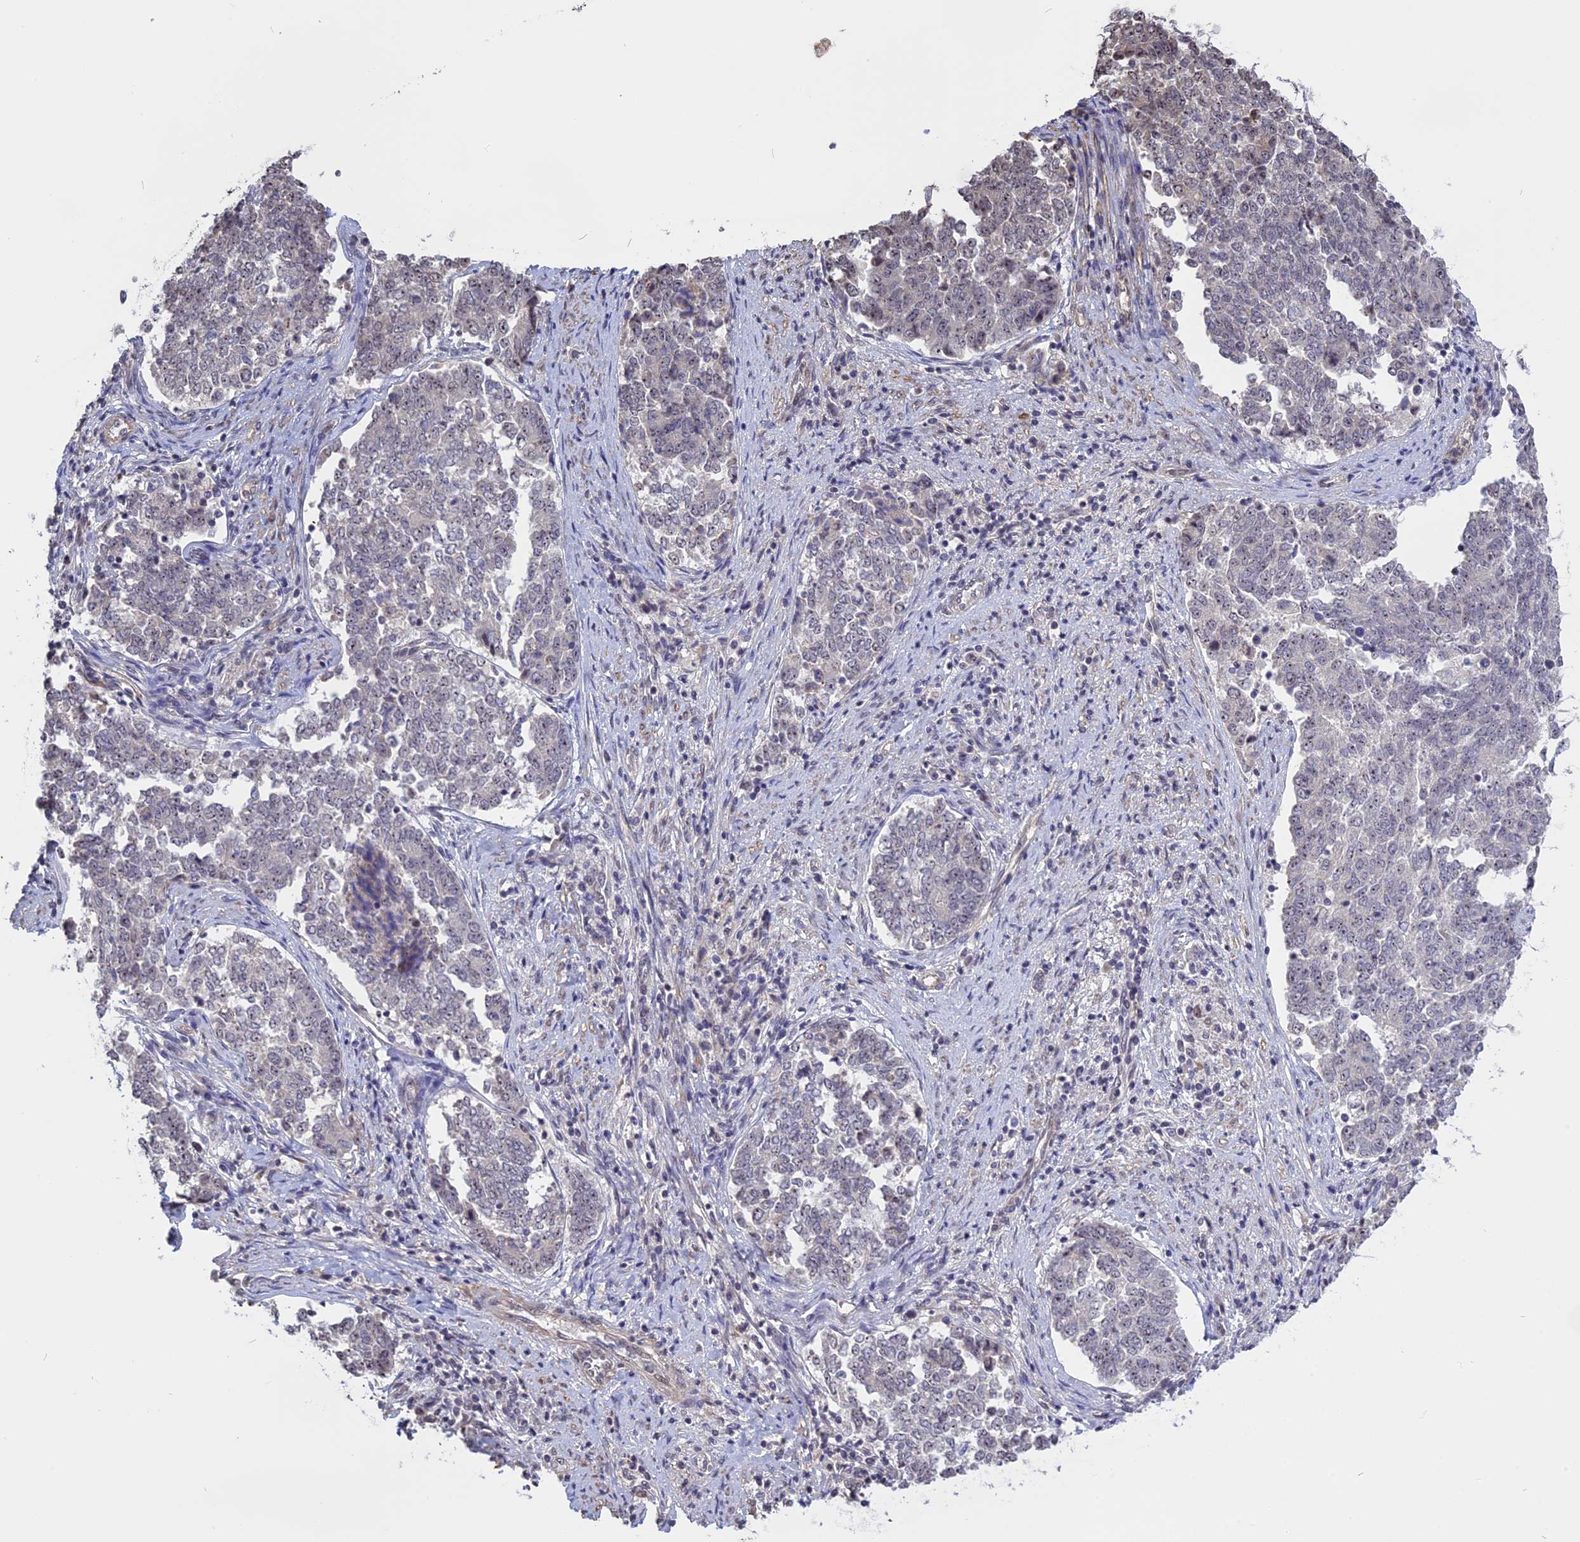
{"staining": {"intensity": "weak", "quantity": "<25%", "location": "nuclear"}, "tissue": "endometrial cancer", "cell_type": "Tumor cells", "image_type": "cancer", "snomed": [{"axis": "morphology", "description": "Adenocarcinoma, NOS"}, {"axis": "topography", "description": "Endometrium"}], "caption": "There is no significant expression in tumor cells of endometrial adenocarcinoma.", "gene": "MGA", "patient": {"sex": "female", "age": 80}}